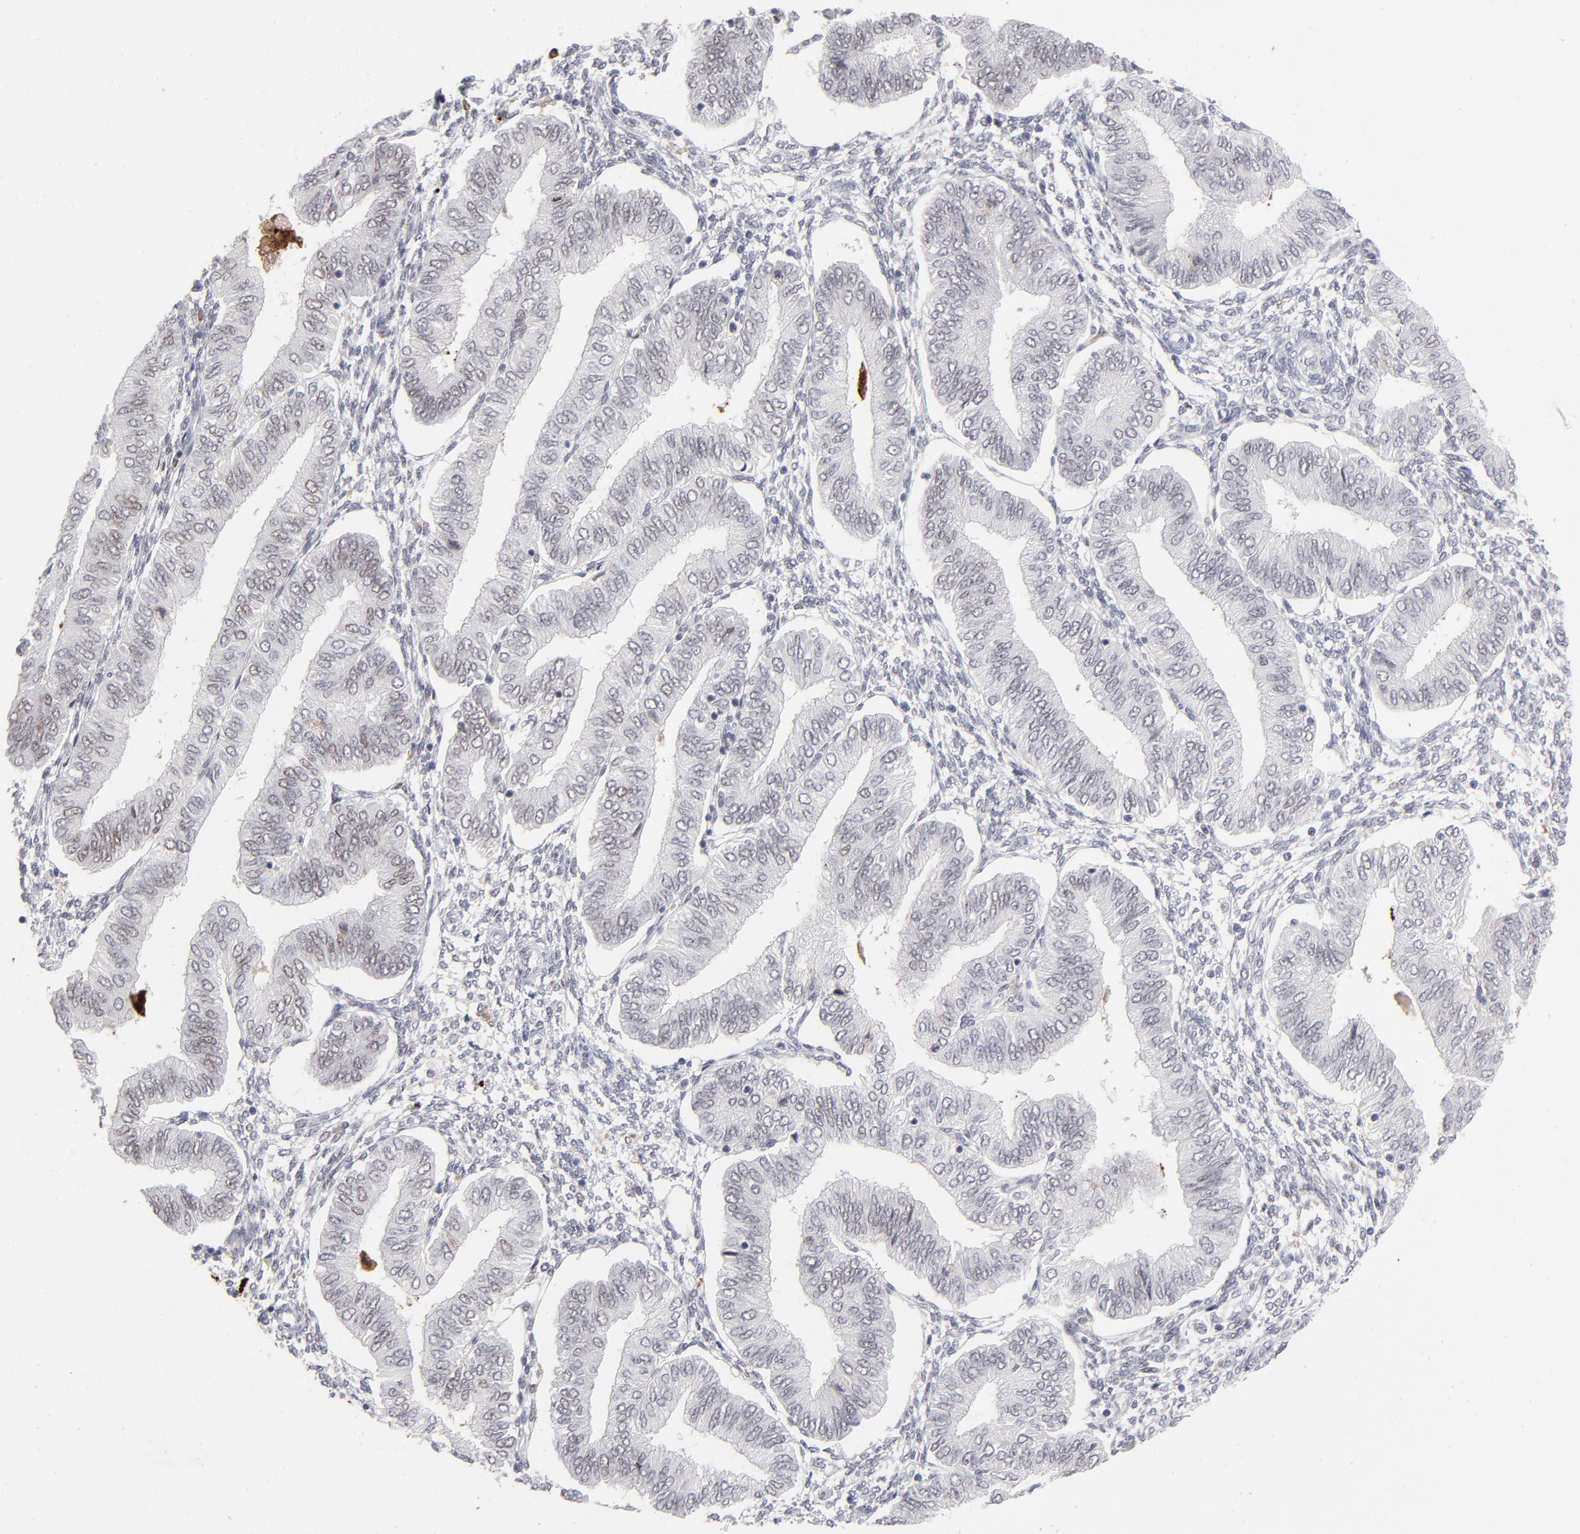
{"staining": {"intensity": "negative", "quantity": "none", "location": "none"}, "tissue": "endometrial cancer", "cell_type": "Tumor cells", "image_type": "cancer", "snomed": [{"axis": "morphology", "description": "Adenocarcinoma, NOS"}, {"axis": "topography", "description": "Endometrium"}], "caption": "Photomicrograph shows no significant protein staining in tumor cells of endometrial cancer (adenocarcinoma). (IHC, brightfield microscopy, high magnification).", "gene": "CCR2", "patient": {"sex": "female", "age": 51}}